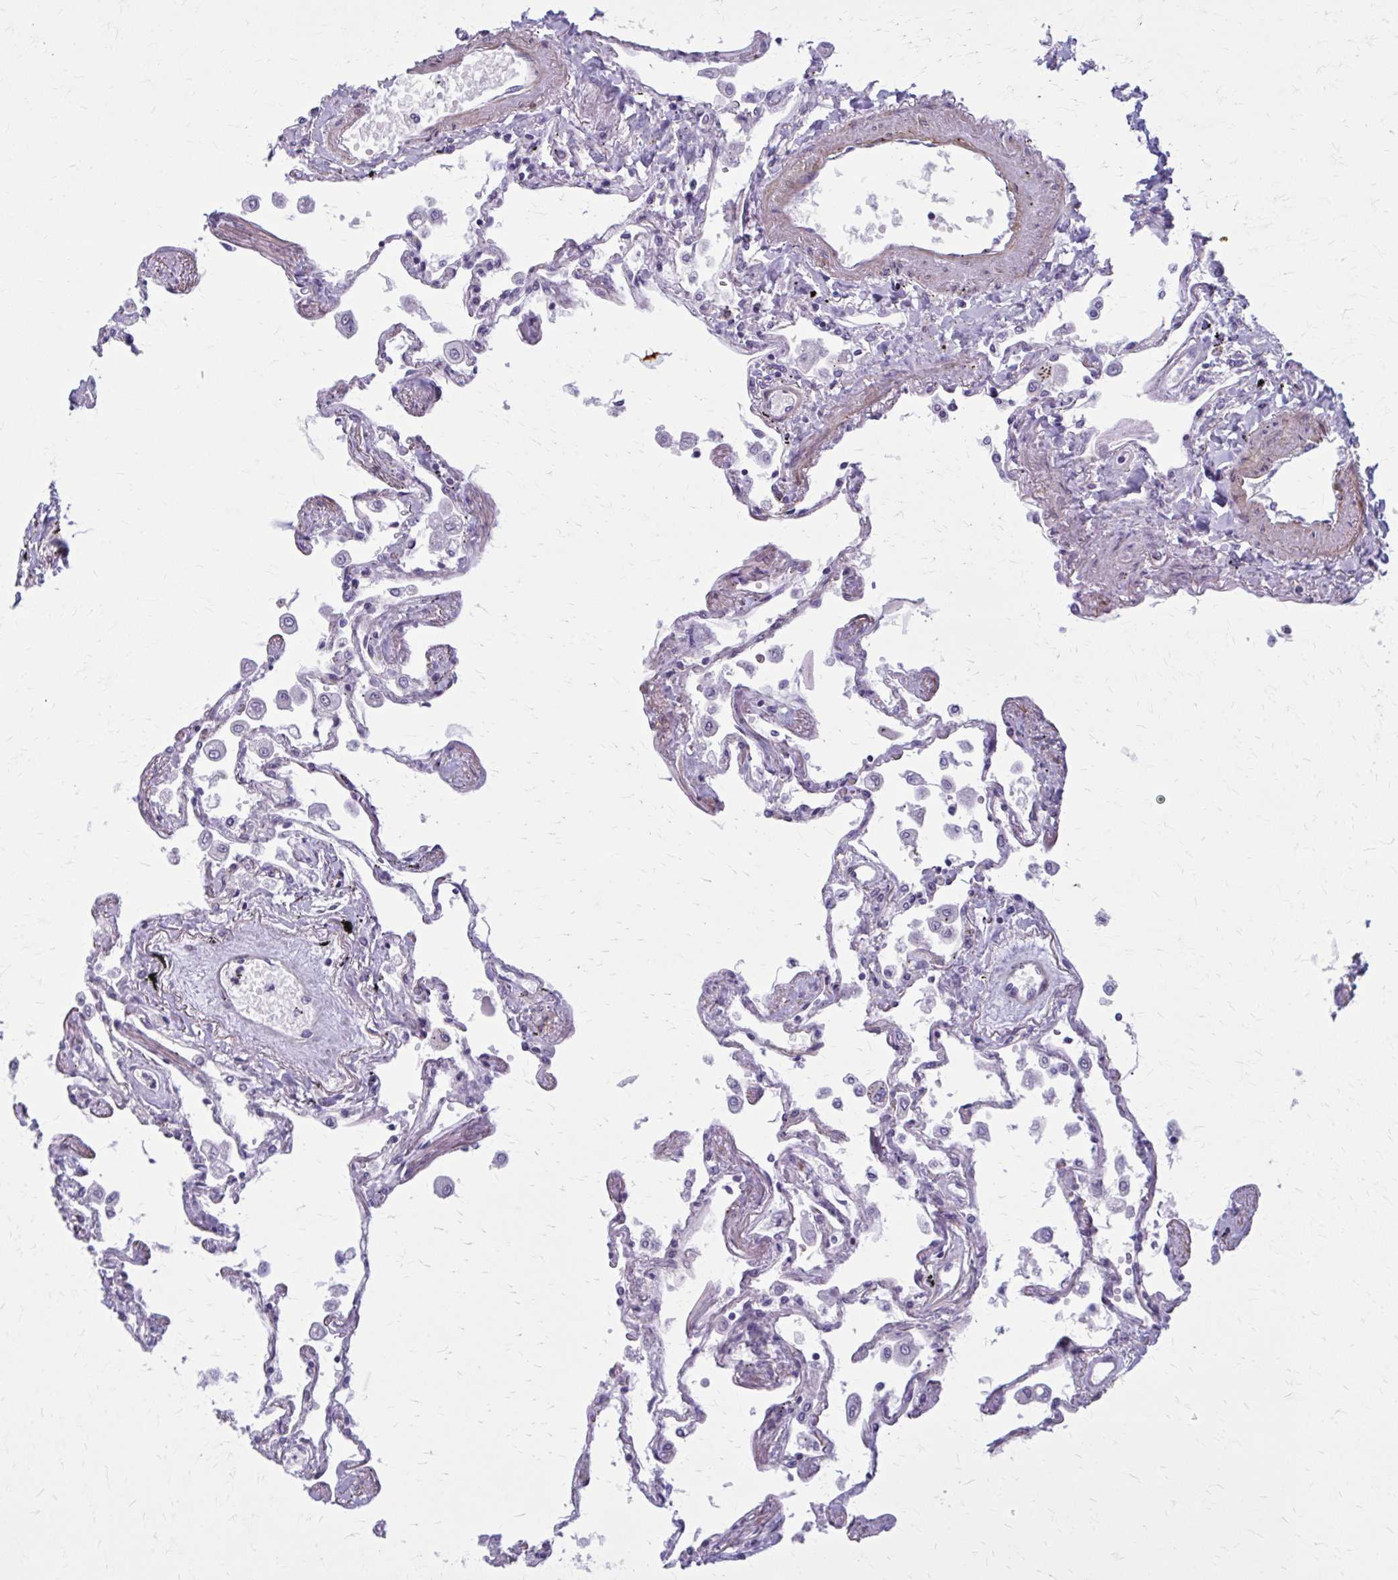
{"staining": {"intensity": "negative", "quantity": "none", "location": "none"}, "tissue": "lung", "cell_type": "Alveolar cells", "image_type": "normal", "snomed": [{"axis": "morphology", "description": "Normal tissue, NOS"}, {"axis": "morphology", "description": "Adenocarcinoma, NOS"}, {"axis": "topography", "description": "Cartilage tissue"}, {"axis": "topography", "description": "Lung"}], "caption": "IHC photomicrograph of normal lung stained for a protein (brown), which displays no staining in alveolar cells. Brightfield microscopy of immunohistochemistry (IHC) stained with DAB (3,3'-diaminobenzidine) (brown) and hematoxylin (blue), captured at high magnification.", "gene": "CASQ2", "patient": {"sex": "female", "age": 67}}